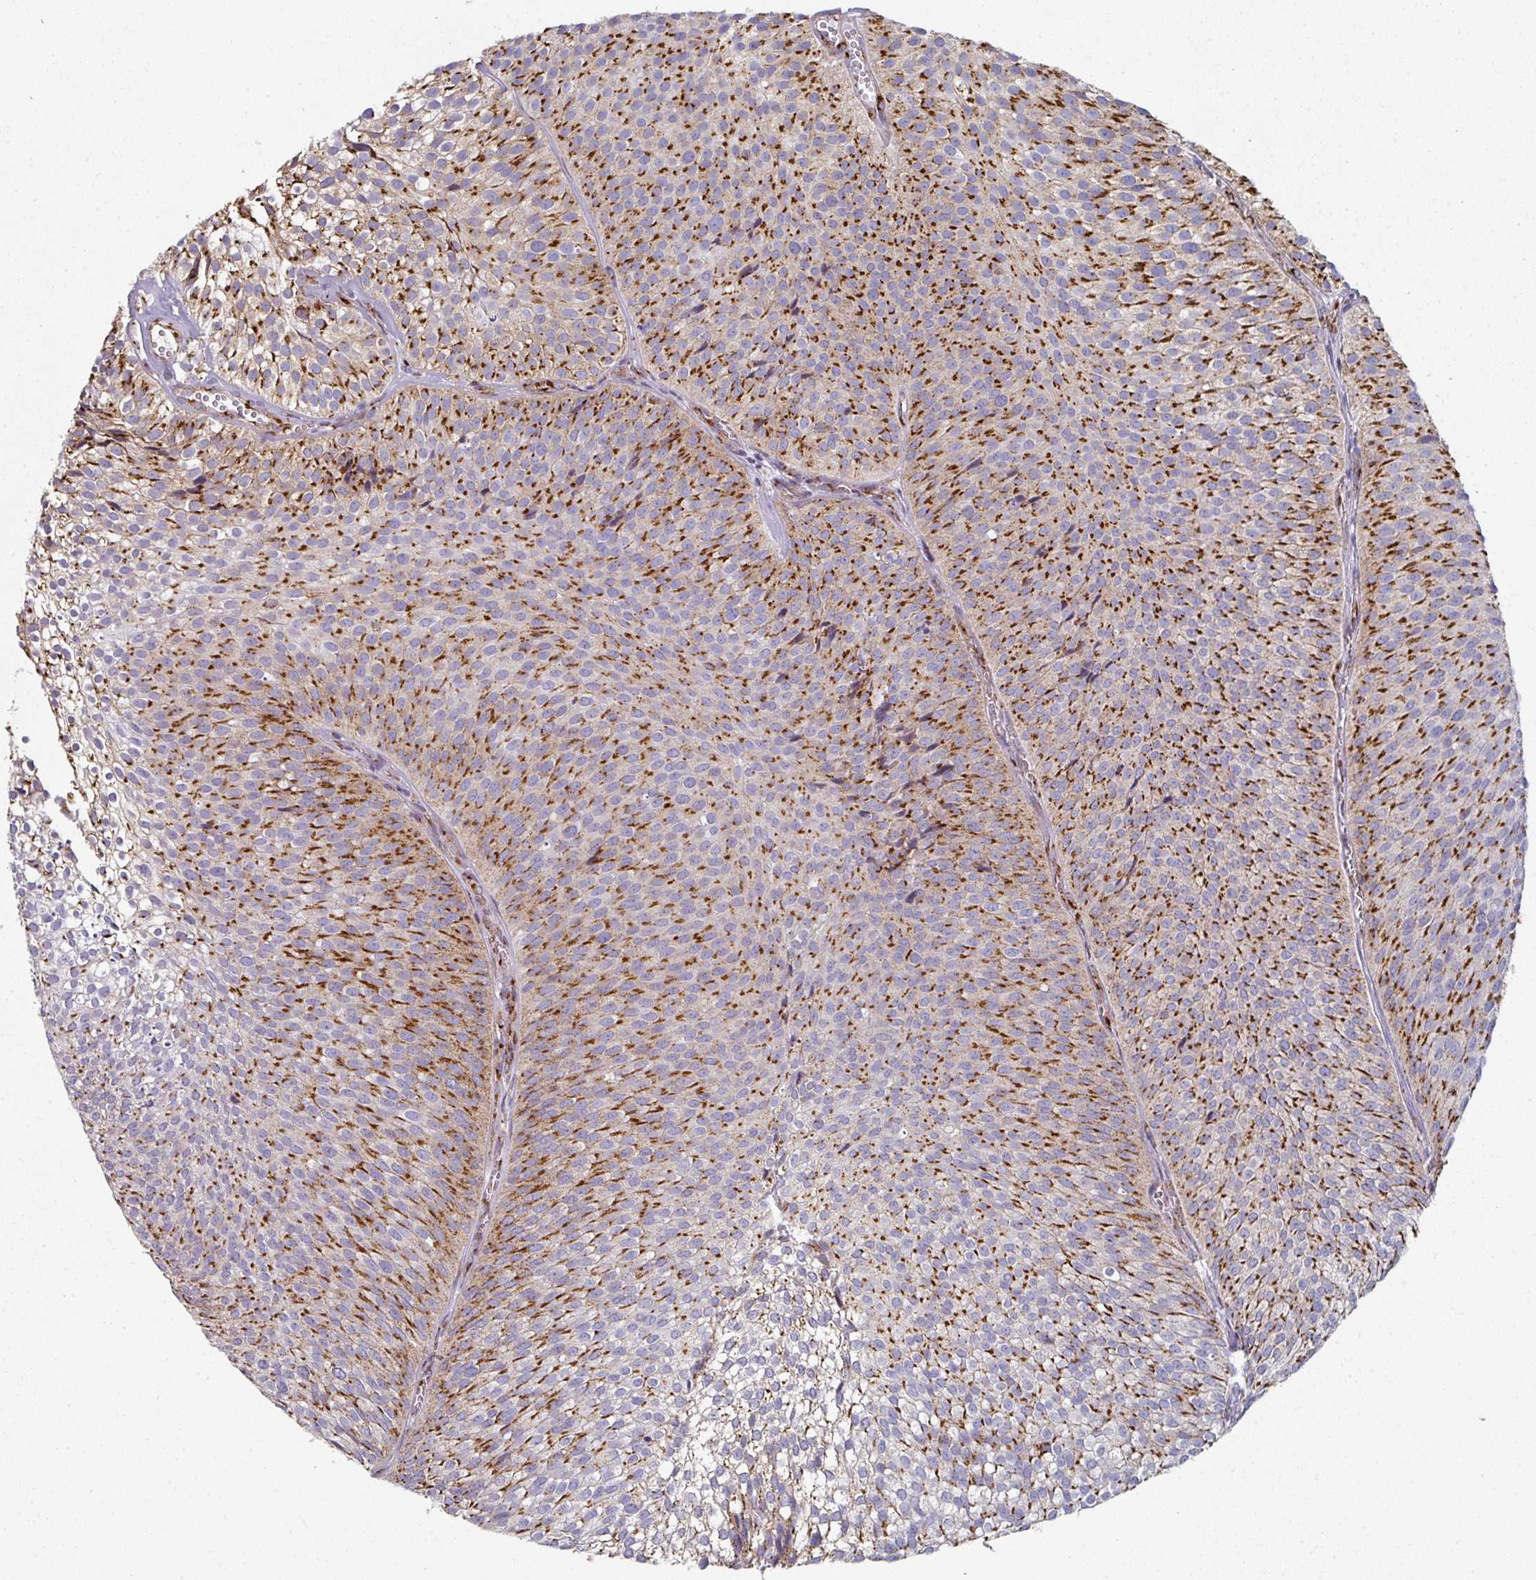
{"staining": {"intensity": "strong", "quantity": "25%-75%", "location": "cytoplasmic/membranous"}, "tissue": "urothelial cancer", "cell_type": "Tumor cells", "image_type": "cancer", "snomed": [{"axis": "morphology", "description": "Urothelial carcinoma, Low grade"}, {"axis": "topography", "description": "Urinary bladder"}], "caption": "Immunohistochemical staining of human urothelial cancer reveals high levels of strong cytoplasmic/membranous positivity in about 25%-75% of tumor cells.", "gene": "CCDC85B", "patient": {"sex": "male", "age": 91}}